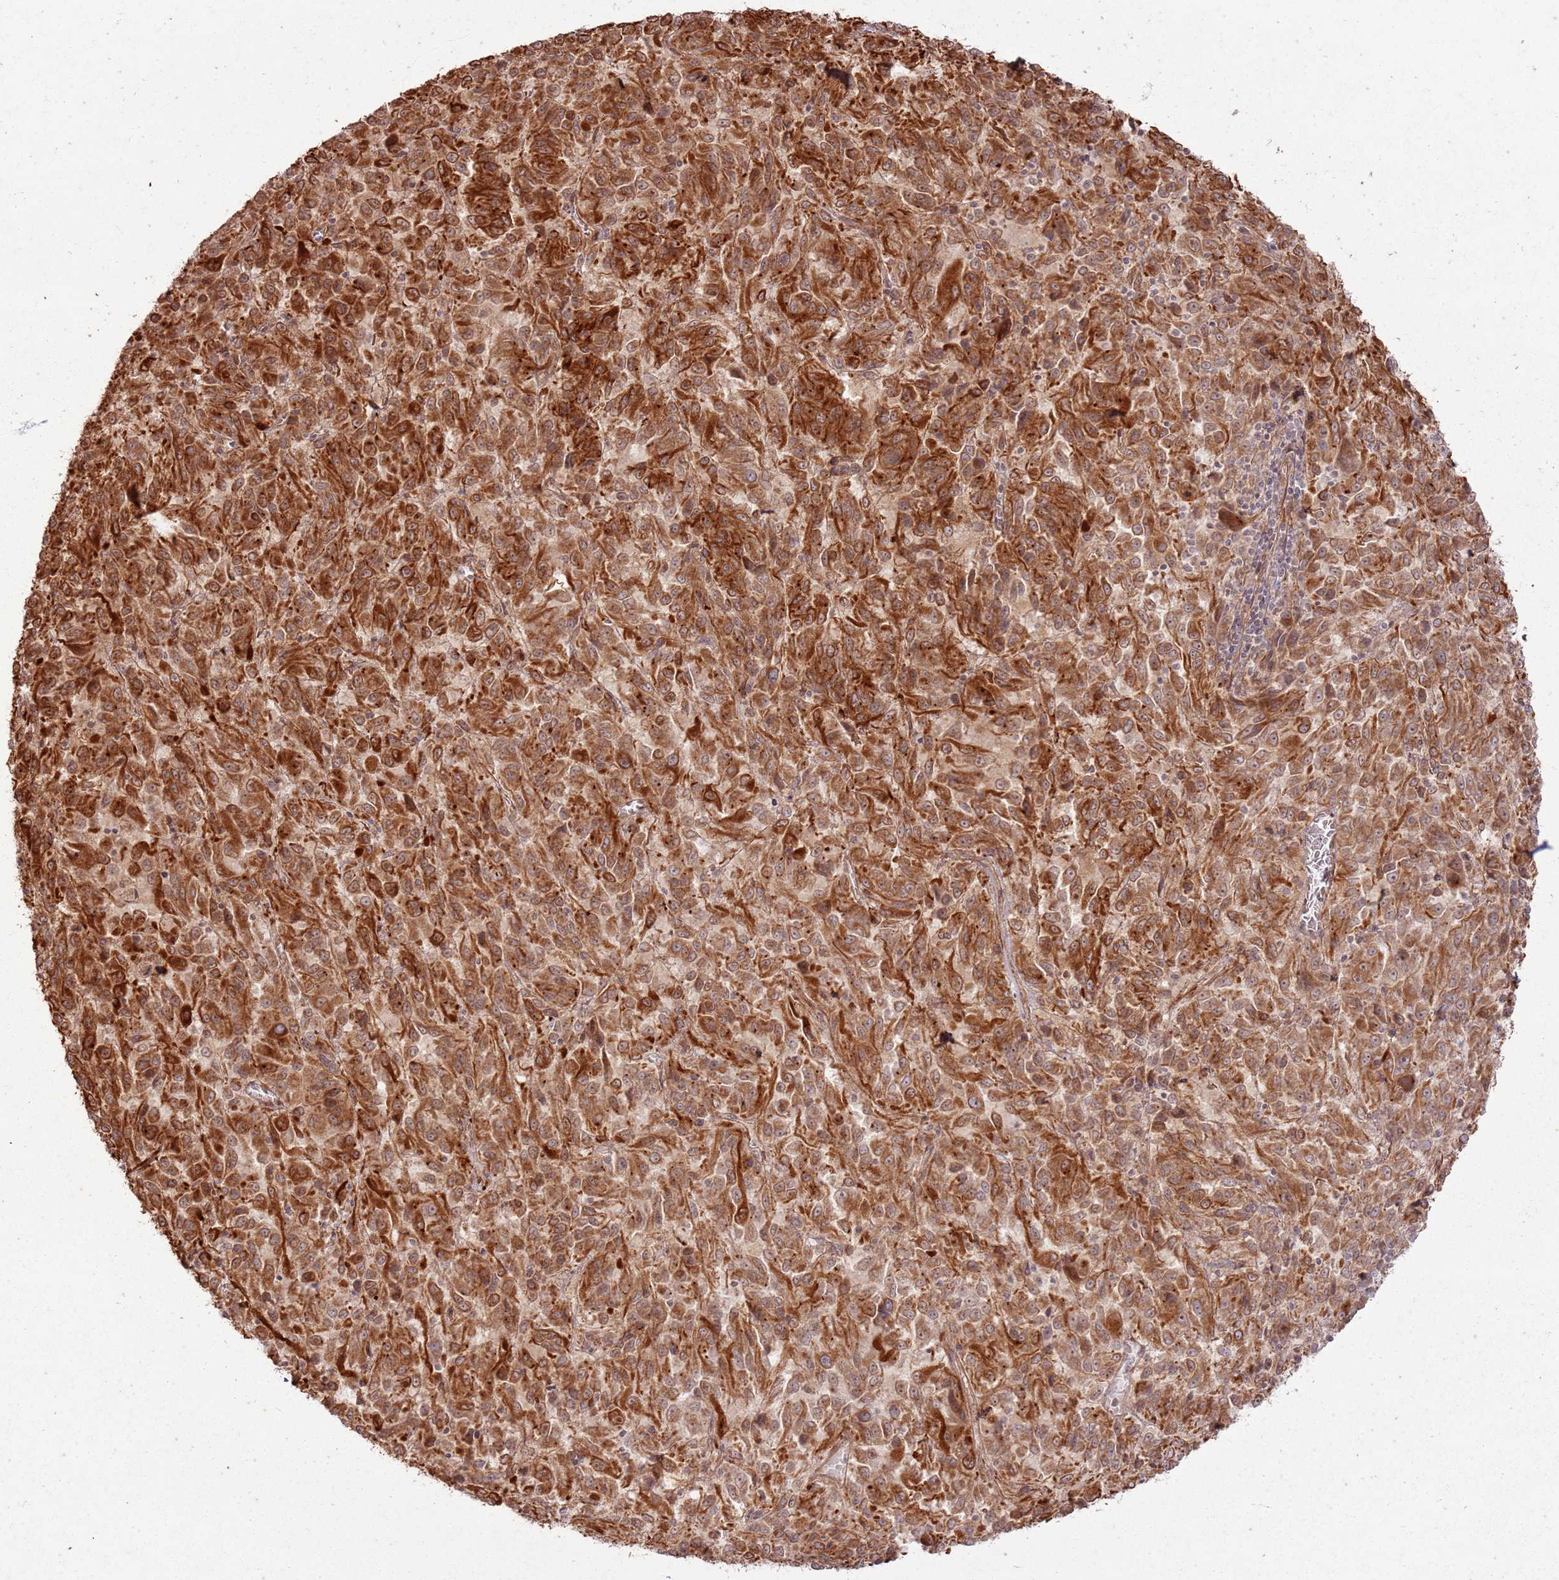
{"staining": {"intensity": "moderate", "quantity": ">75%", "location": "cytoplasmic/membranous"}, "tissue": "melanoma", "cell_type": "Tumor cells", "image_type": "cancer", "snomed": [{"axis": "morphology", "description": "Malignant melanoma, Metastatic site"}, {"axis": "topography", "description": "Lung"}], "caption": "Malignant melanoma (metastatic site) was stained to show a protein in brown. There is medium levels of moderate cytoplasmic/membranous positivity in about >75% of tumor cells. Immunohistochemistry stains the protein of interest in brown and the nuclei are stained blue.", "gene": "ZNF623", "patient": {"sex": "male", "age": 64}}